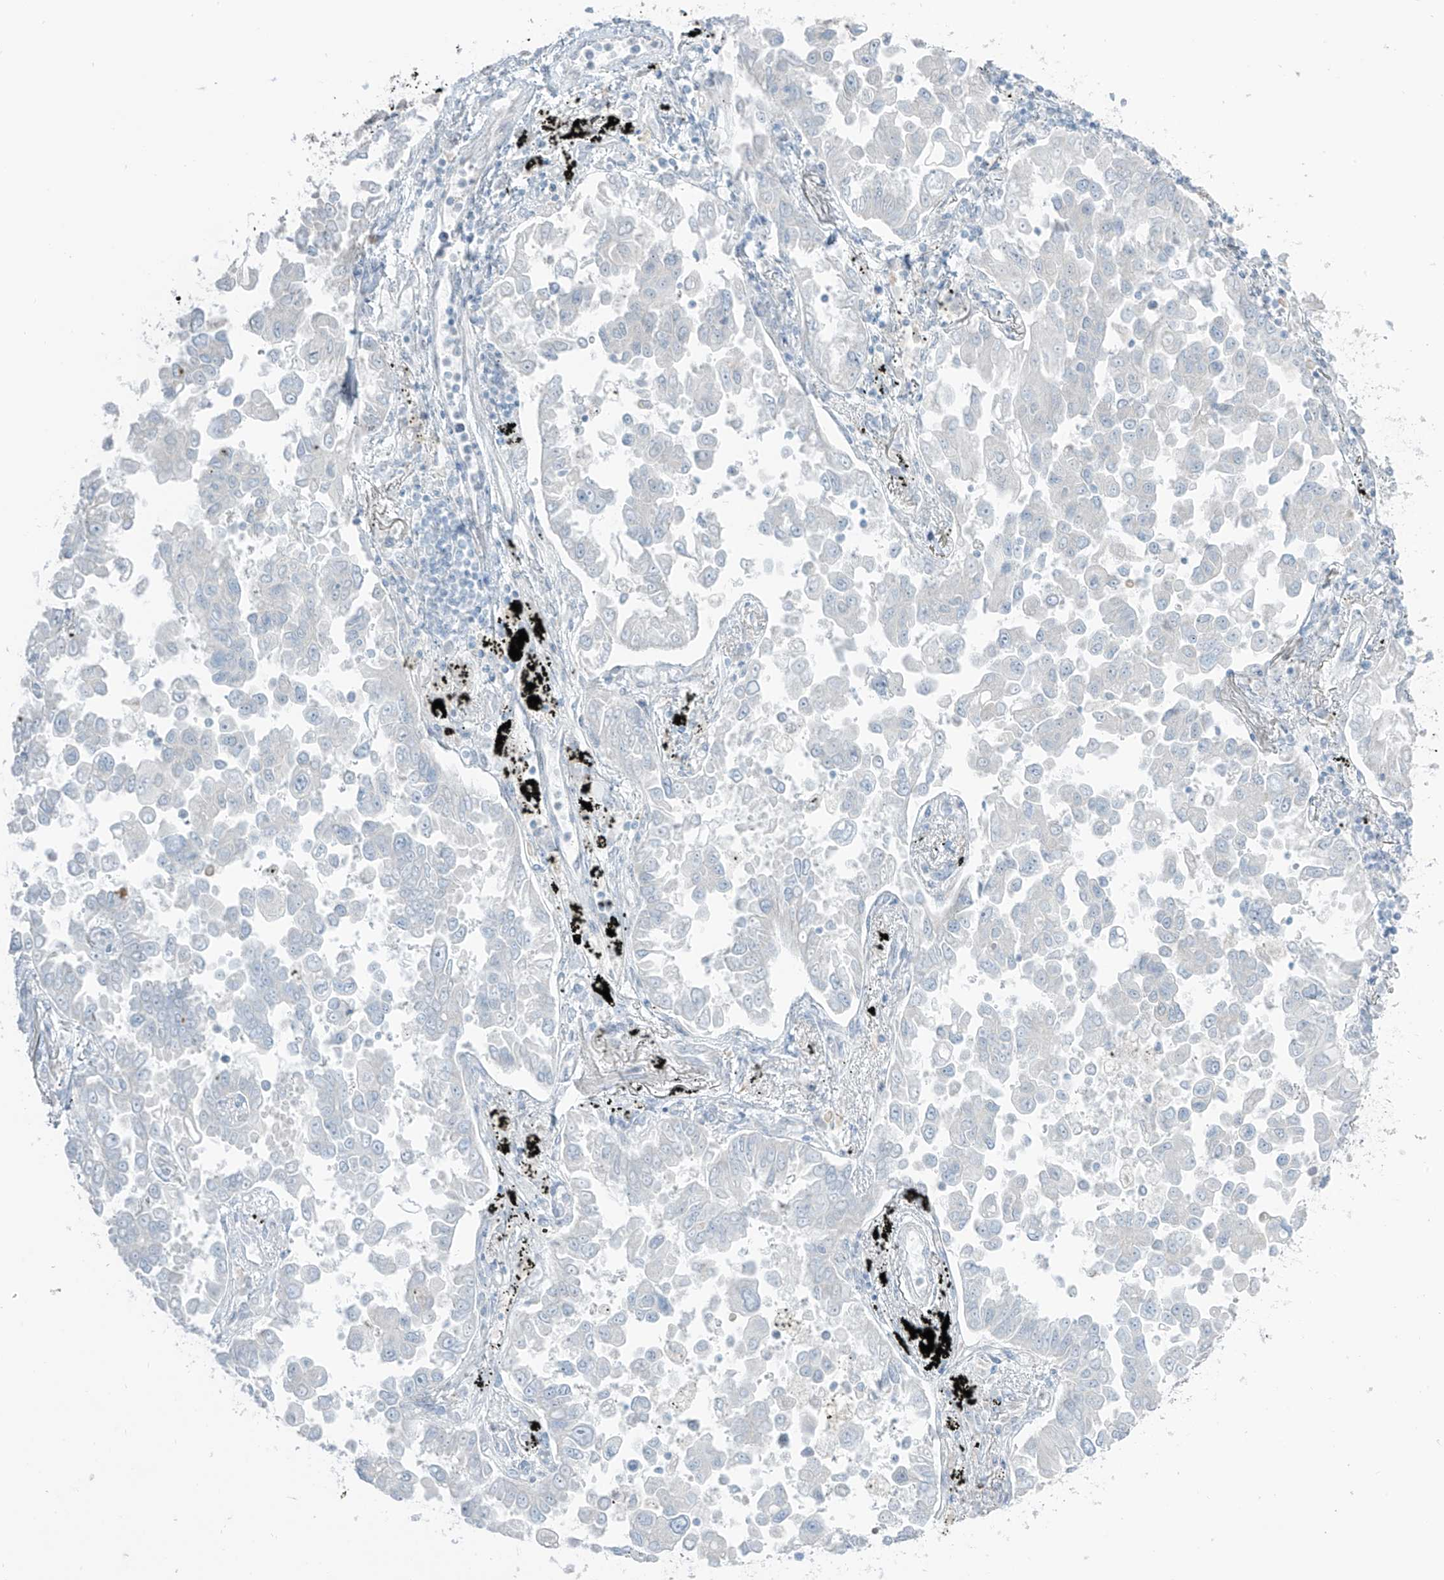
{"staining": {"intensity": "negative", "quantity": "none", "location": "none"}, "tissue": "lung cancer", "cell_type": "Tumor cells", "image_type": "cancer", "snomed": [{"axis": "morphology", "description": "Adenocarcinoma, NOS"}, {"axis": "topography", "description": "Lung"}], "caption": "There is no significant staining in tumor cells of lung cancer (adenocarcinoma).", "gene": "PRDM6", "patient": {"sex": "female", "age": 67}}